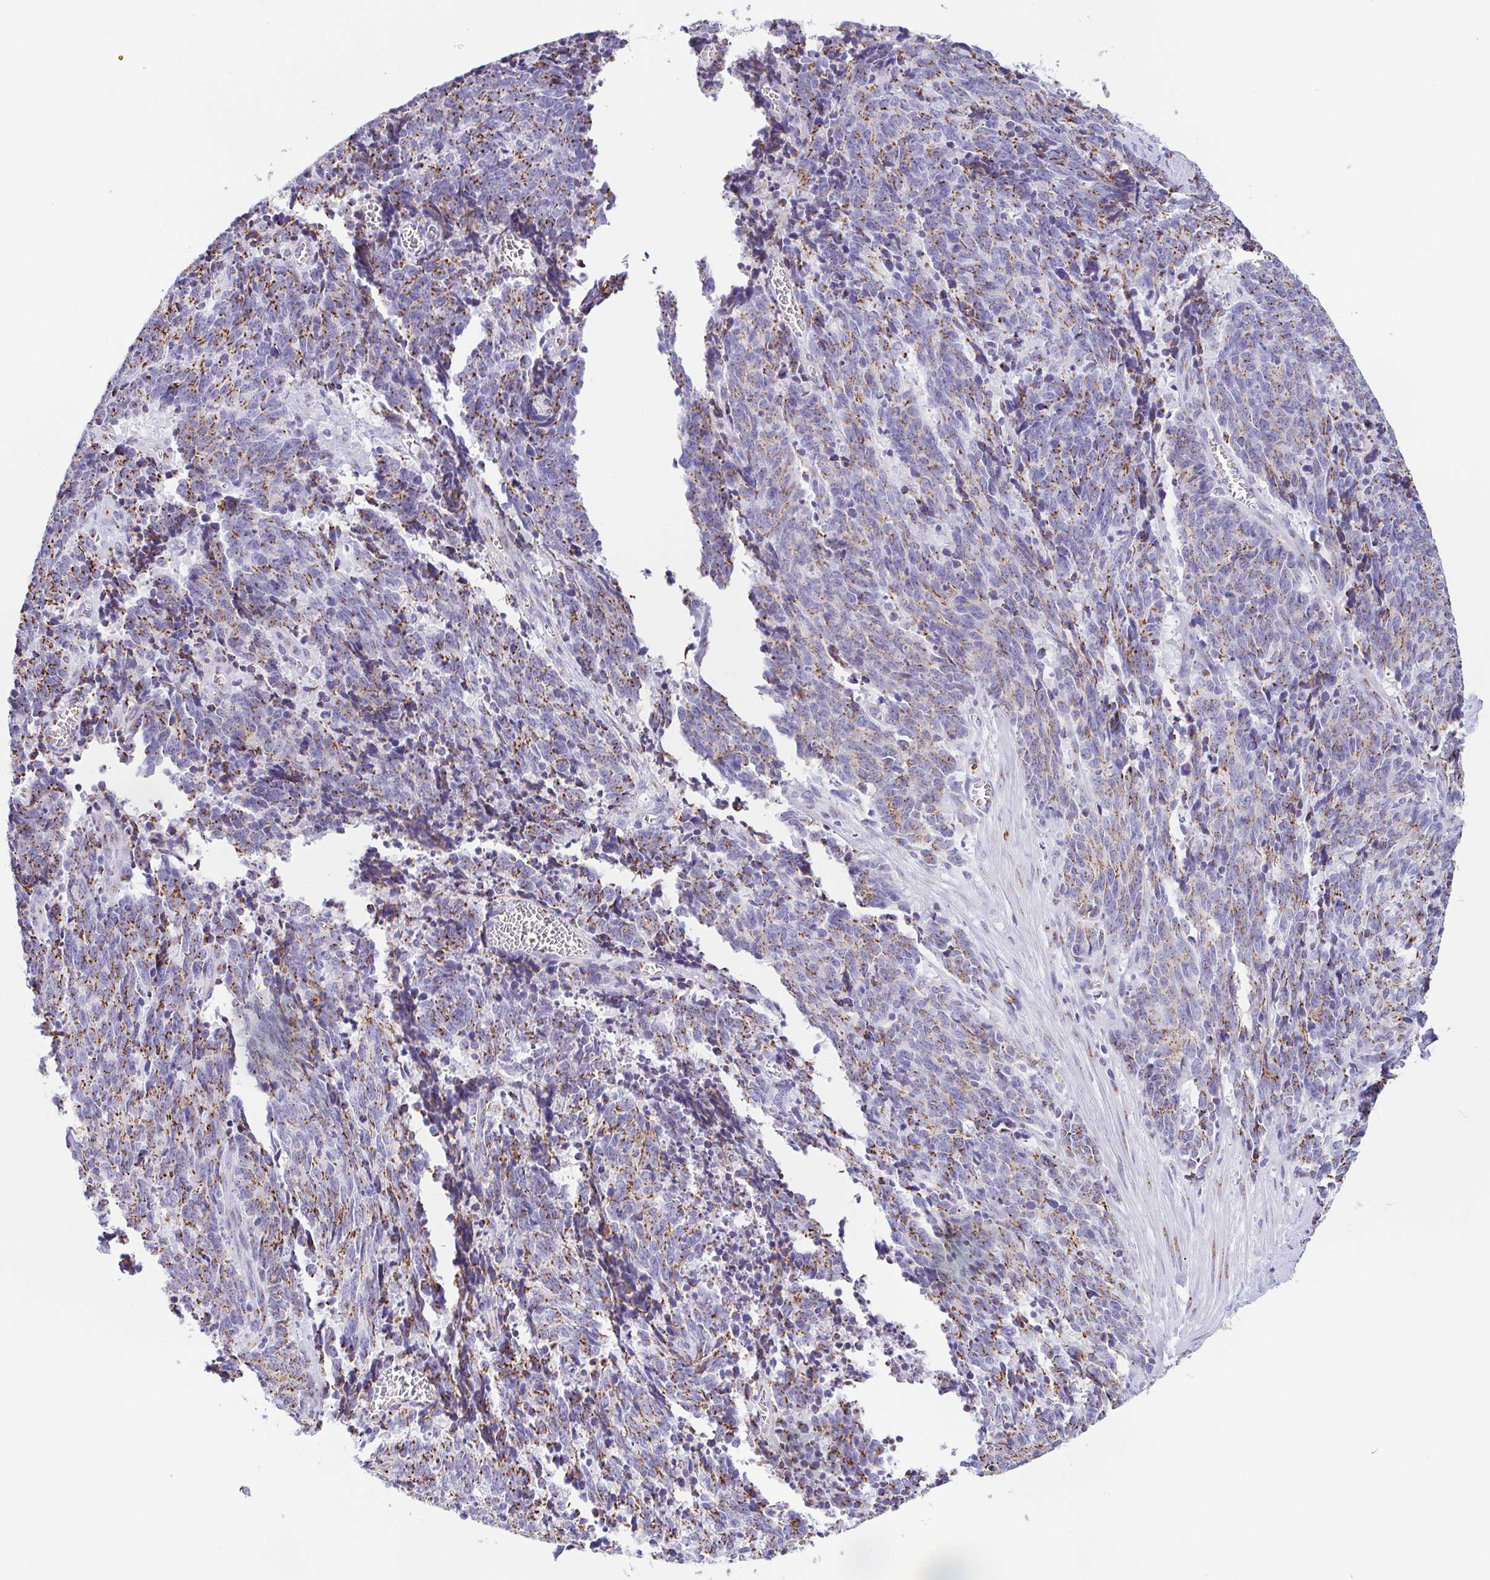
{"staining": {"intensity": "moderate", "quantity": ">75%", "location": "cytoplasmic/membranous"}, "tissue": "cervical cancer", "cell_type": "Tumor cells", "image_type": "cancer", "snomed": [{"axis": "morphology", "description": "Squamous cell carcinoma, NOS"}, {"axis": "topography", "description": "Cervix"}], "caption": "Immunohistochemical staining of human squamous cell carcinoma (cervical) displays medium levels of moderate cytoplasmic/membranous staining in about >75% of tumor cells. (Stains: DAB (3,3'-diaminobenzidine) in brown, nuclei in blue, Microscopy: brightfield microscopy at high magnification).", "gene": "SULT1B1", "patient": {"sex": "female", "age": 29}}